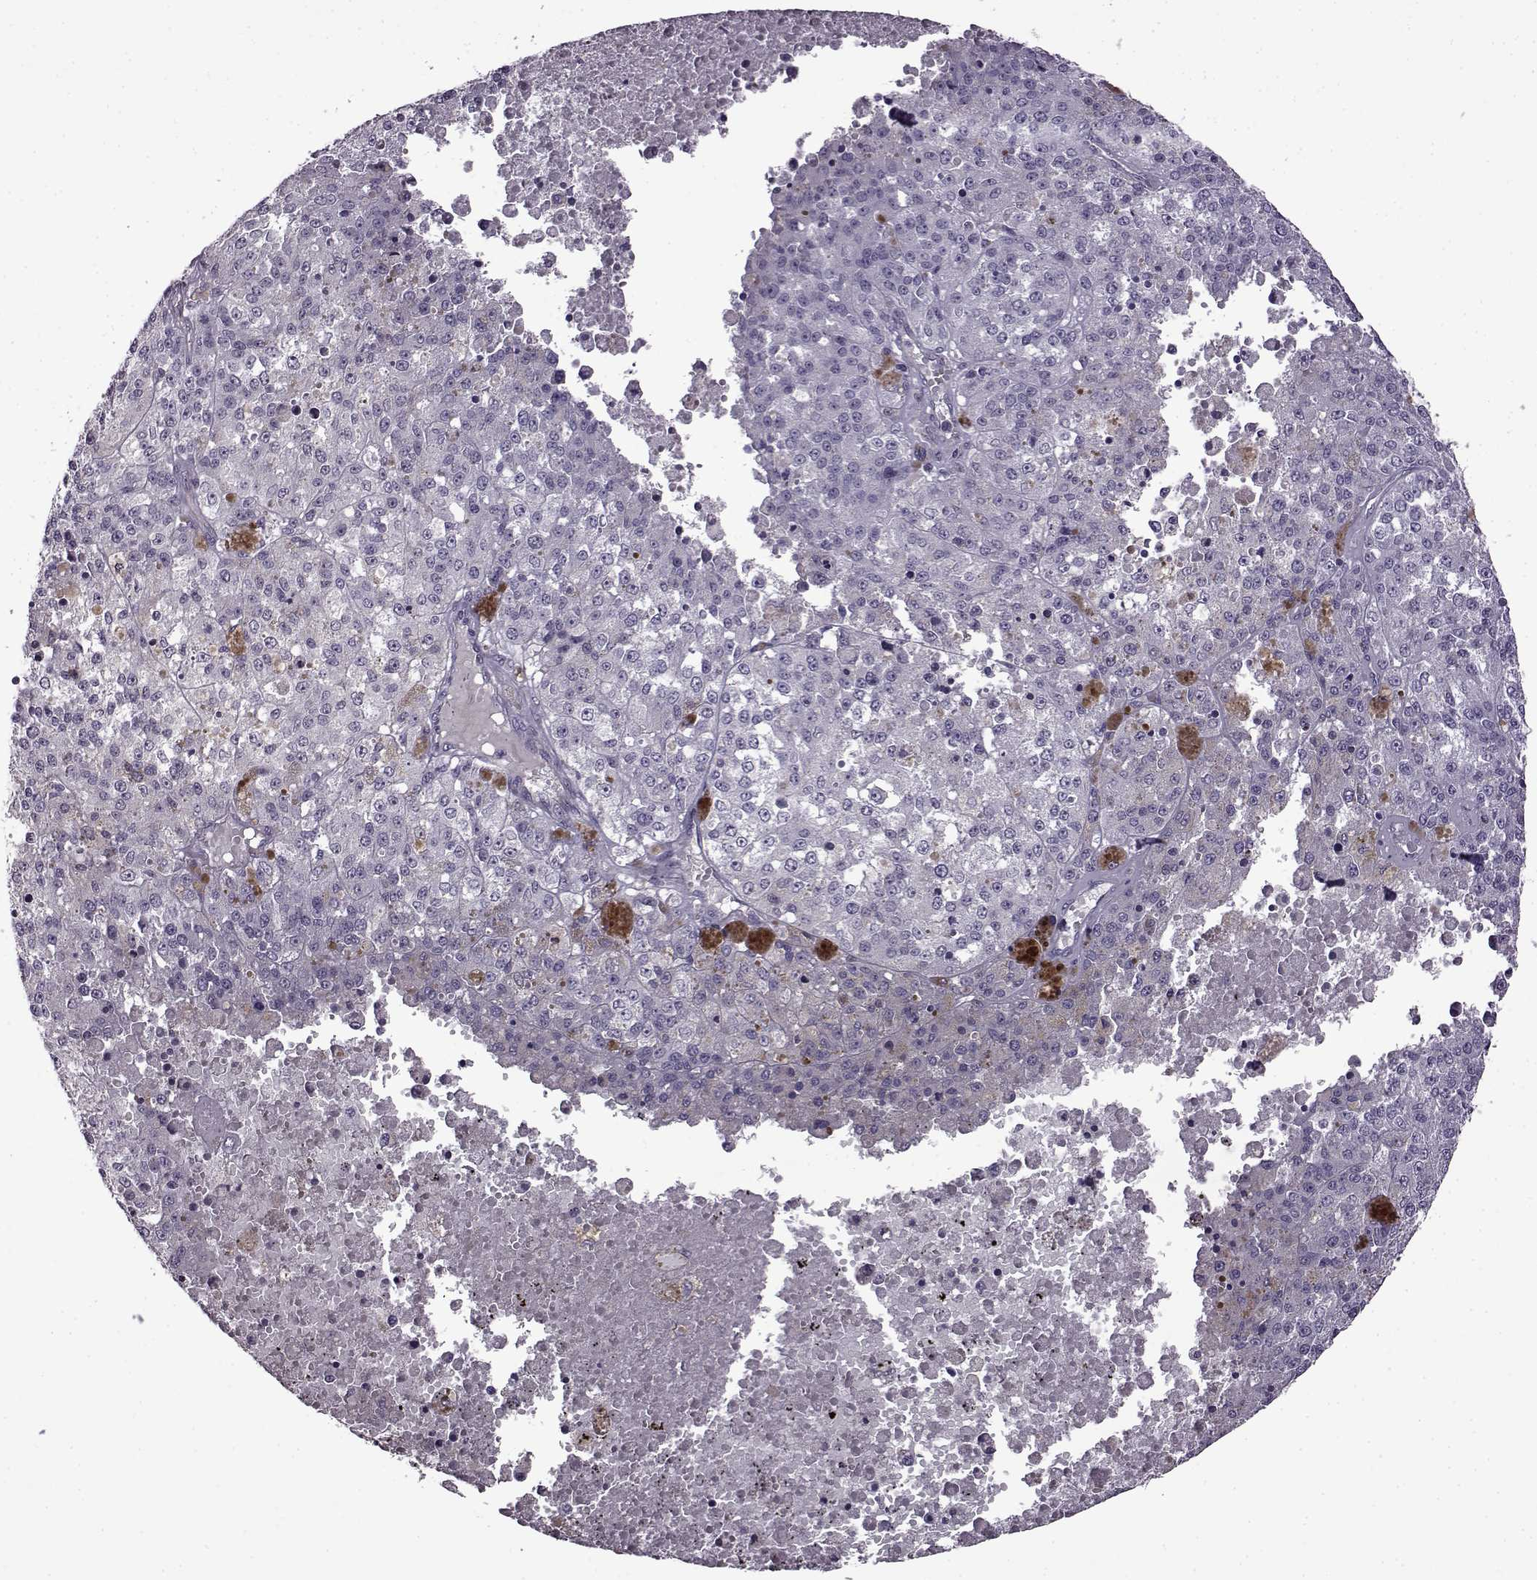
{"staining": {"intensity": "negative", "quantity": "none", "location": "none"}, "tissue": "melanoma", "cell_type": "Tumor cells", "image_type": "cancer", "snomed": [{"axis": "morphology", "description": "Malignant melanoma, Metastatic site"}, {"axis": "topography", "description": "Lymph node"}], "caption": "This is an IHC photomicrograph of human malignant melanoma (metastatic site). There is no positivity in tumor cells.", "gene": "EDDM3B", "patient": {"sex": "female", "age": 64}}